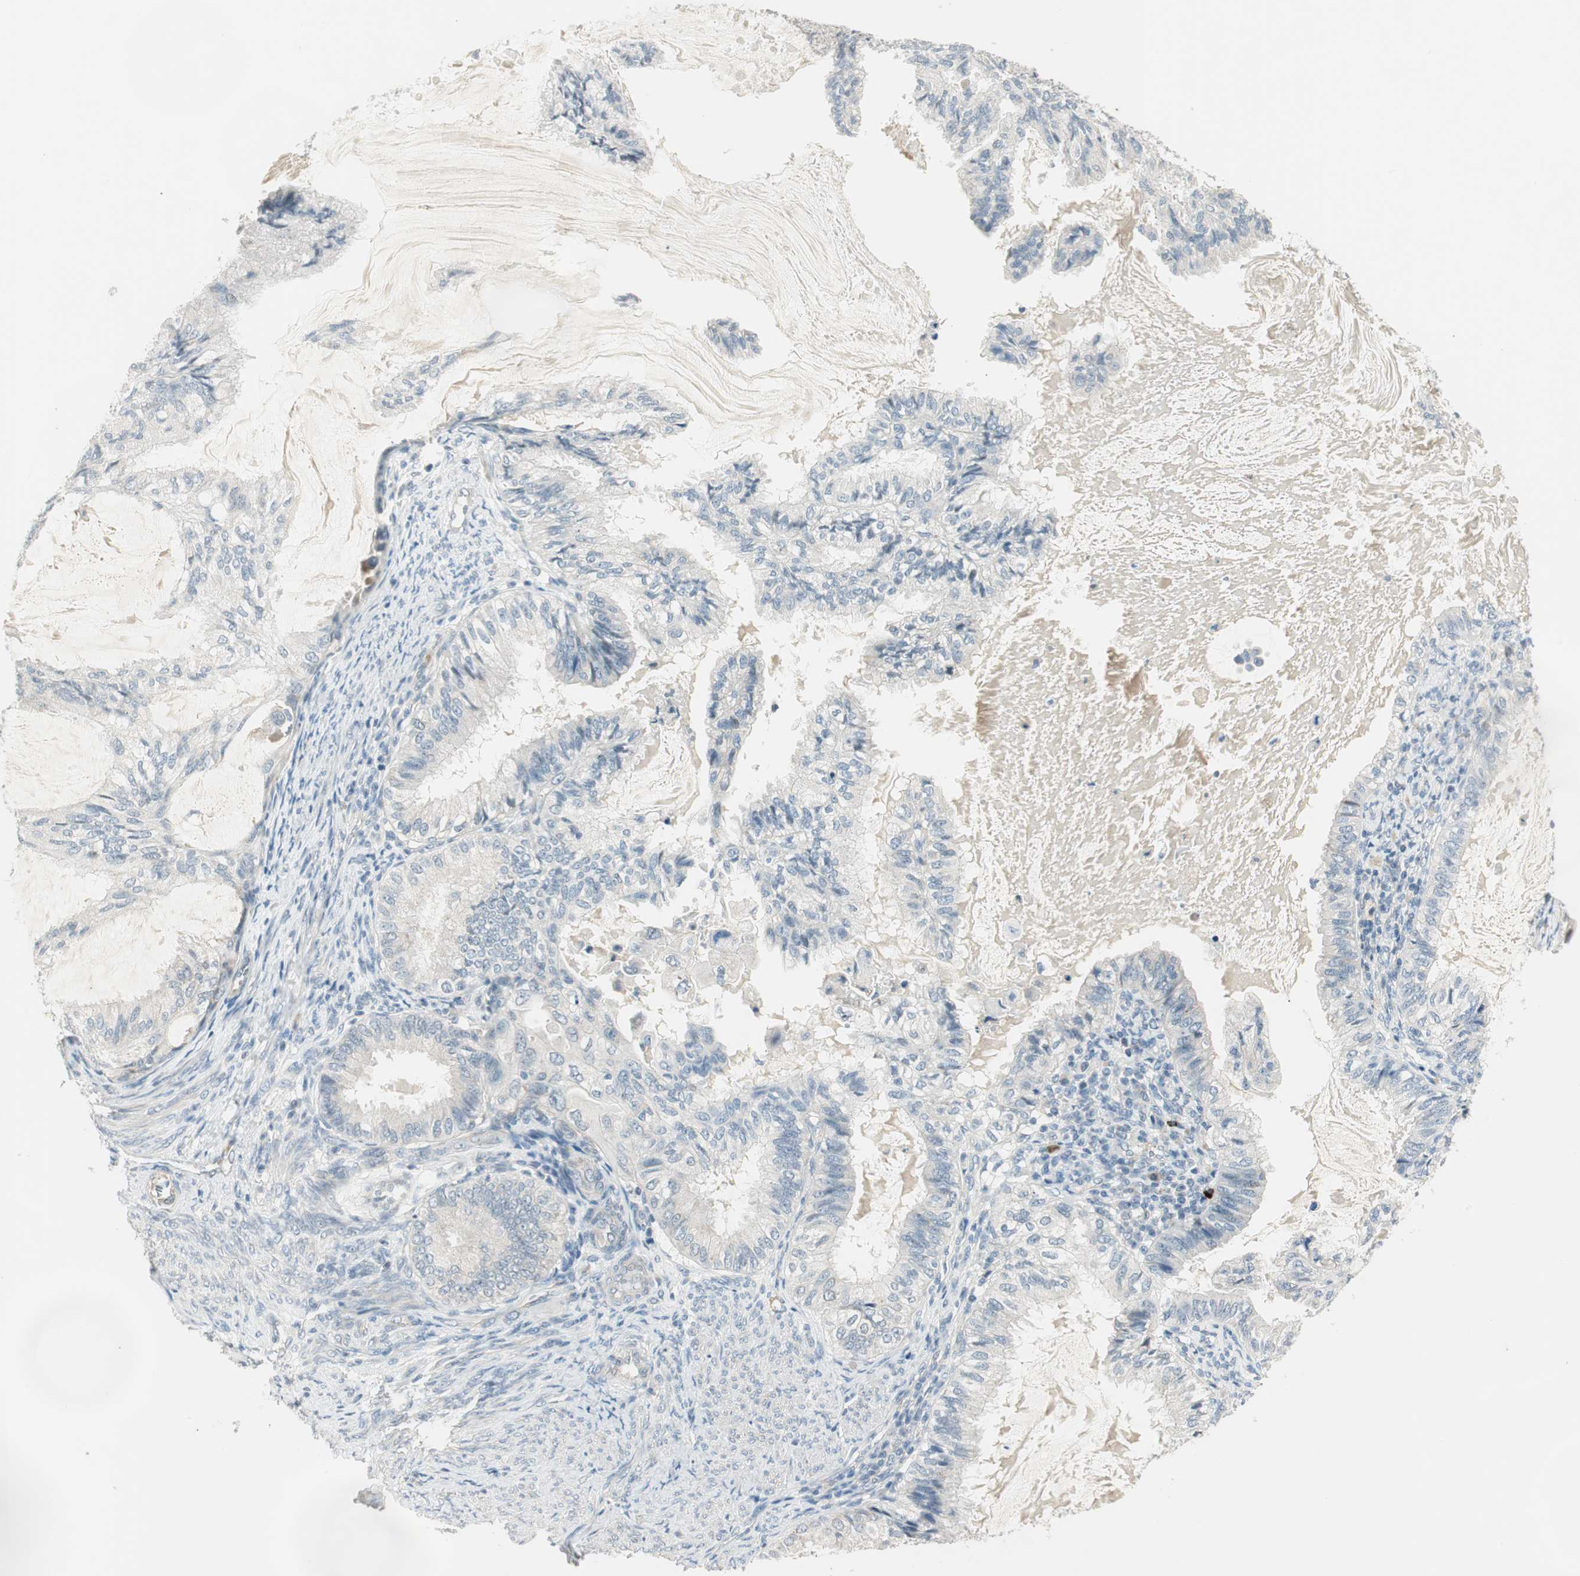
{"staining": {"intensity": "negative", "quantity": "none", "location": "none"}, "tissue": "cervical cancer", "cell_type": "Tumor cells", "image_type": "cancer", "snomed": [{"axis": "morphology", "description": "Normal tissue, NOS"}, {"axis": "morphology", "description": "Adenocarcinoma, NOS"}, {"axis": "topography", "description": "Cervix"}, {"axis": "topography", "description": "Endometrium"}], "caption": "High magnification brightfield microscopy of cervical cancer (adenocarcinoma) stained with DAB (3,3'-diaminobenzidine) (brown) and counterstained with hematoxylin (blue): tumor cells show no significant positivity.", "gene": "PCDHB15", "patient": {"sex": "female", "age": 86}}